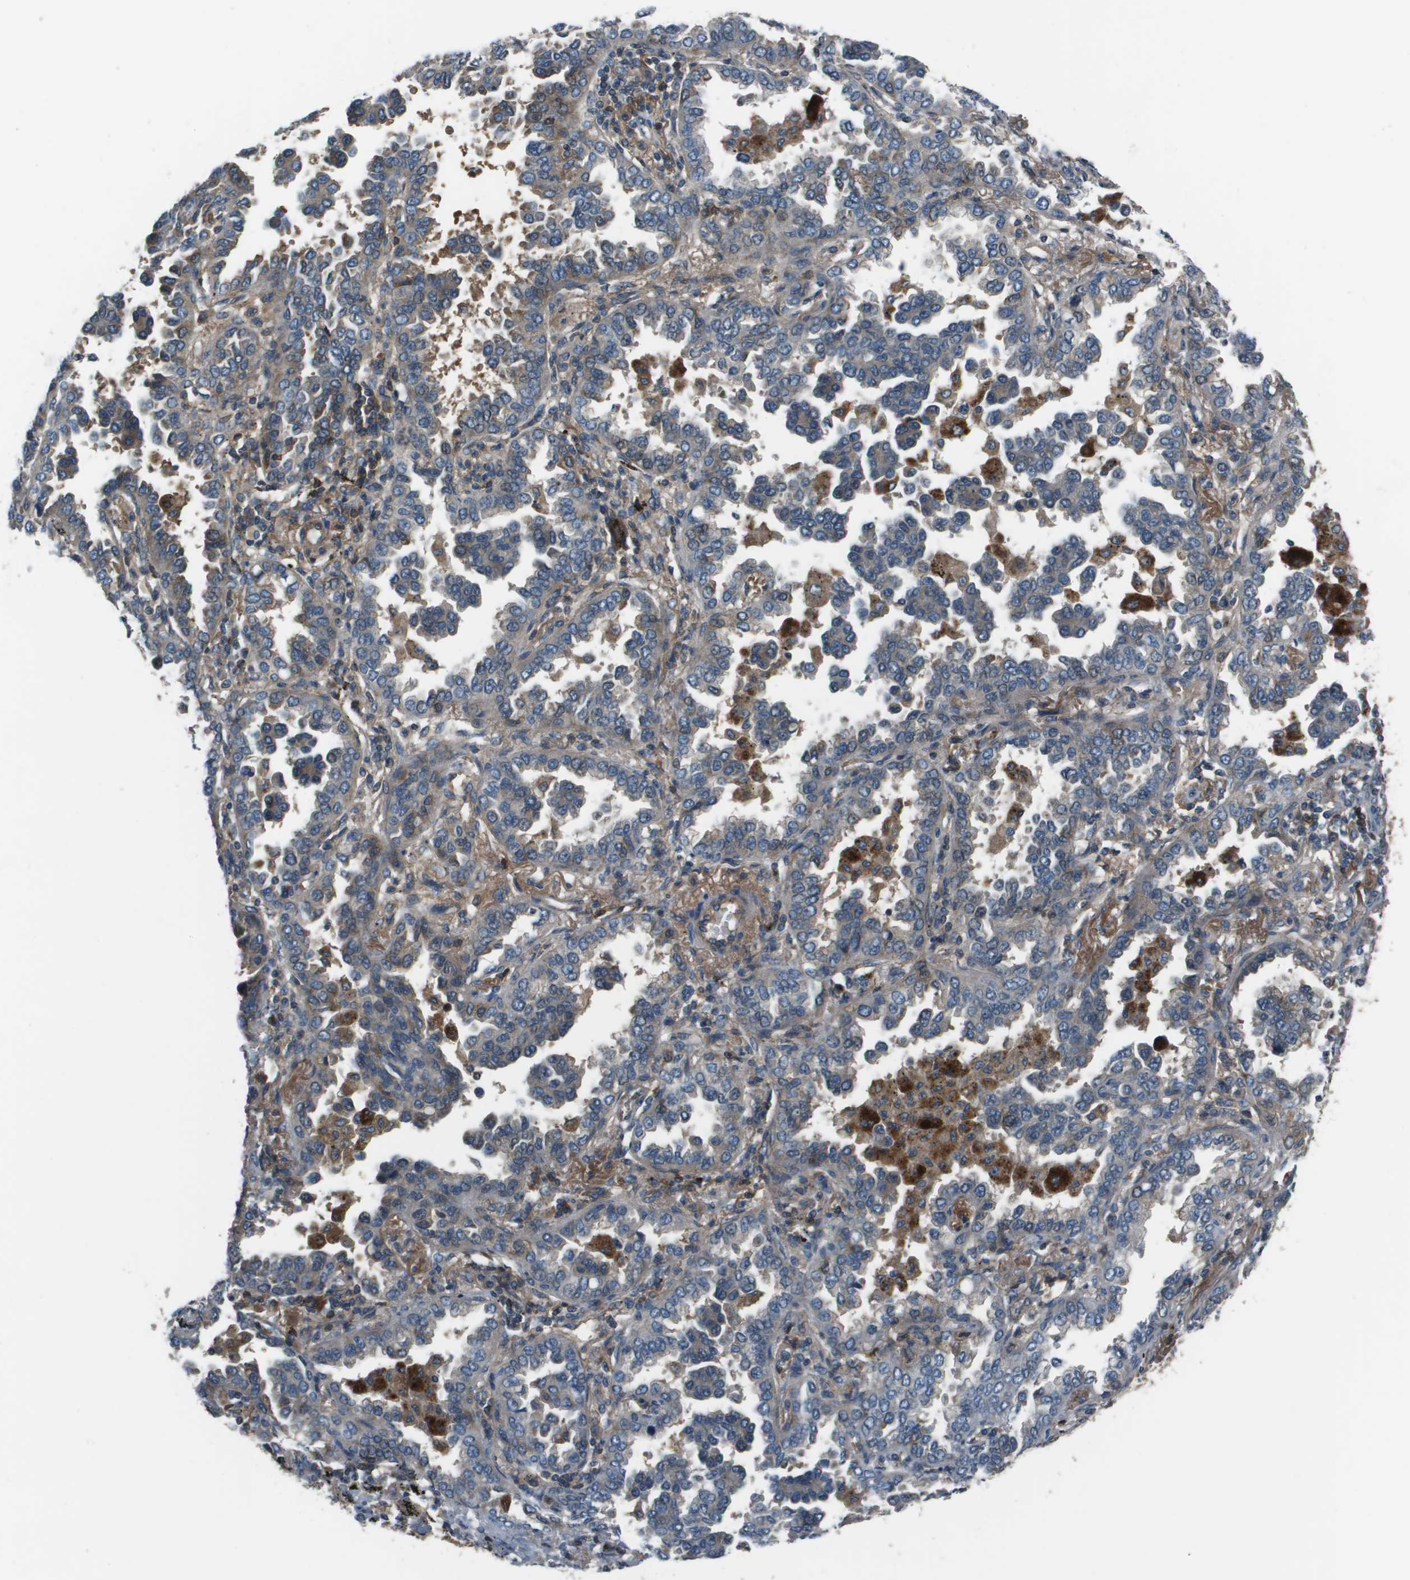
{"staining": {"intensity": "weak", "quantity": "<25%", "location": "cytoplasmic/membranous"}, "tissue": "lung cancer", "cell_type": "Tumor cells", "image_type": "cancer", "snomed": [{"axis": "morphology", "description": "Normal tissue, NOS"}, {"axis": "morphology", "description": "Adenocarcinoma, NOS"}, {"axis": "topography", "description": "Lung"}], "caption": "A micrograph of adenocarcinoma (lung) stained for a protein shows no brown staining in tumor cells.", "gene": "PCOLCE", "patient": {"sex": "male", "age": 59}}